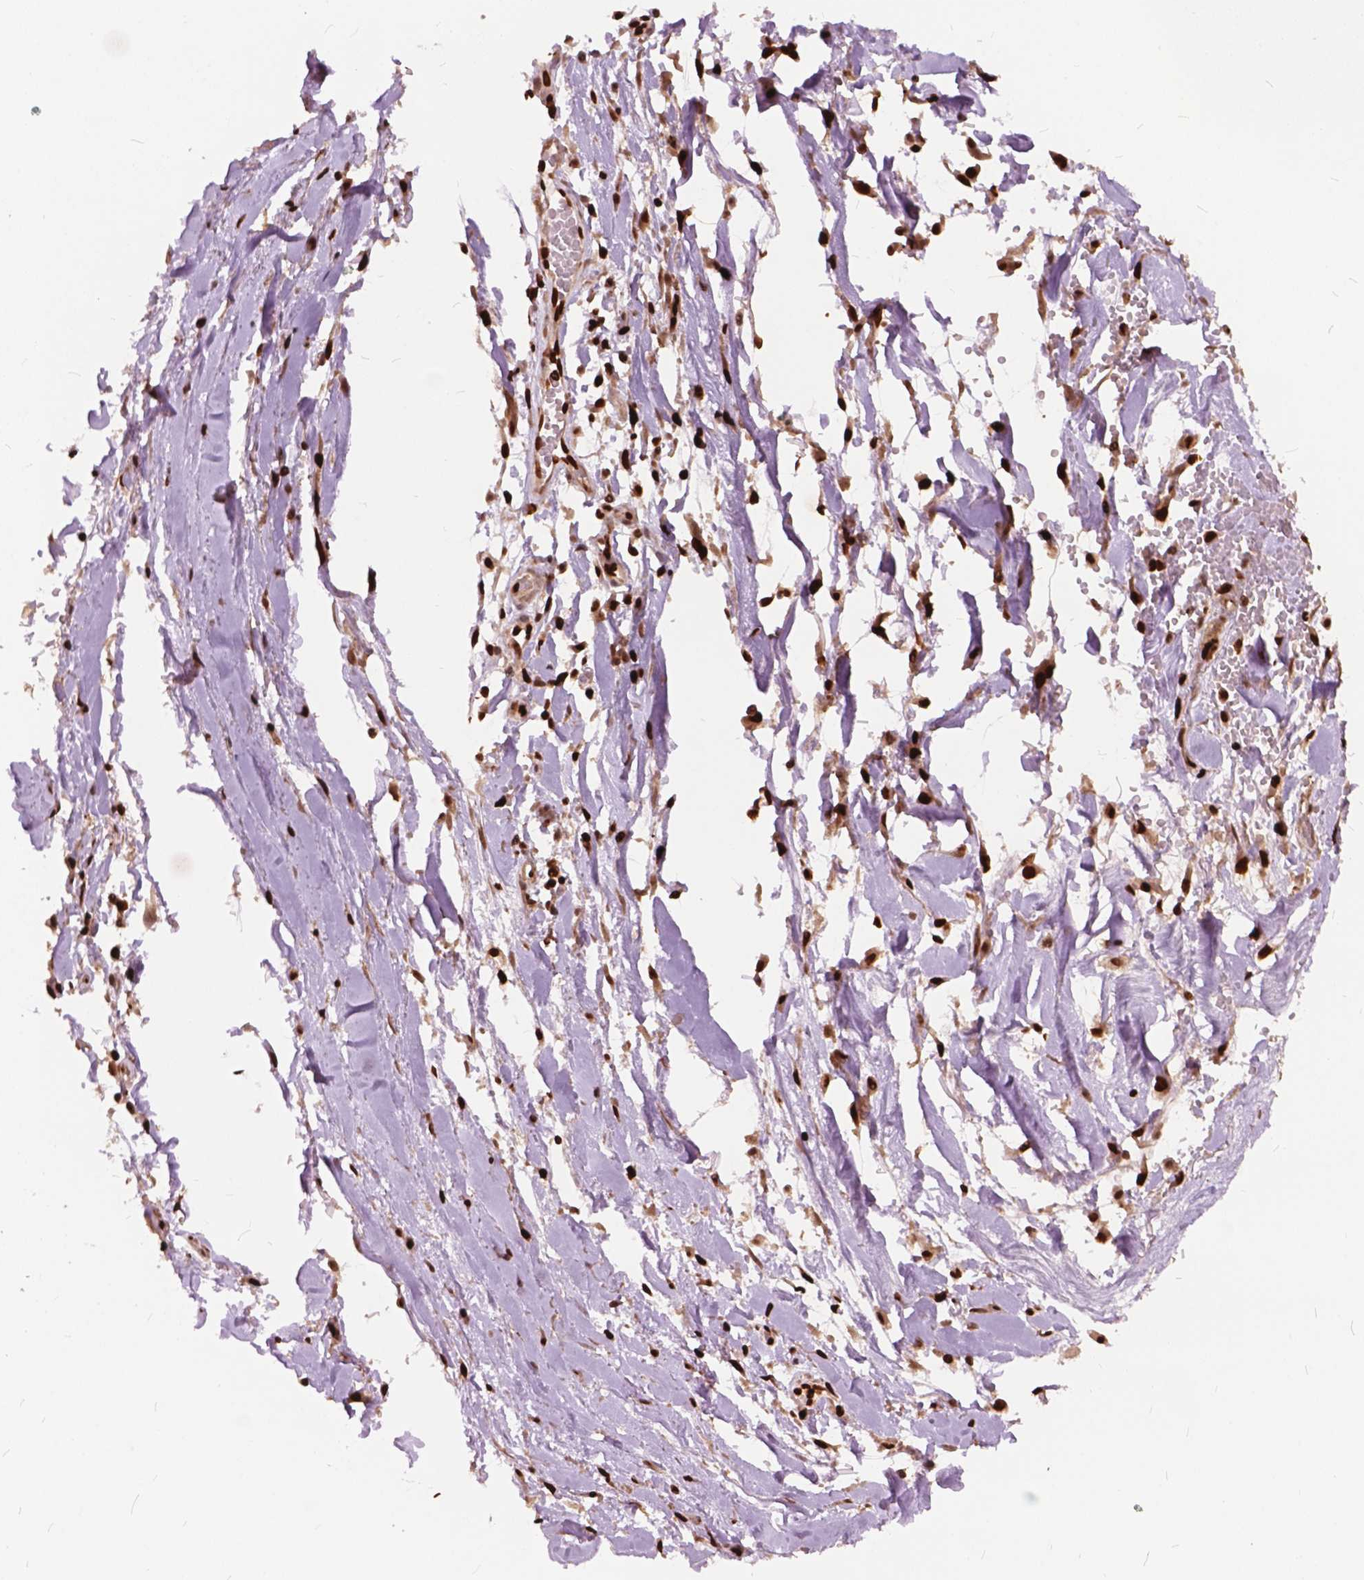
{"staining": {"intensity": "moderate", "quantity": ">75%", "location": "nuclear"}, "tissue": "soft tissue", "cell_type": "Chondrocytes", "image_type": "normal", "snomed": [{"axis": "morphology", "description": "Normal tissue, NOS"}, {"axis": "topography", "description": "Cartilage tissue"}, {"axis": "topography", "description": "Nasopharynx"}, {"axis": "topography", "description": "Thyroid gland"}], "caption": "The photomicrograph exhibits a brown stain indicating the presence of a protein in the nuclear of chondrocytes in soft tissue.", "gene": "ANP32A", "patient": {"sex": "male", "age": 63}}